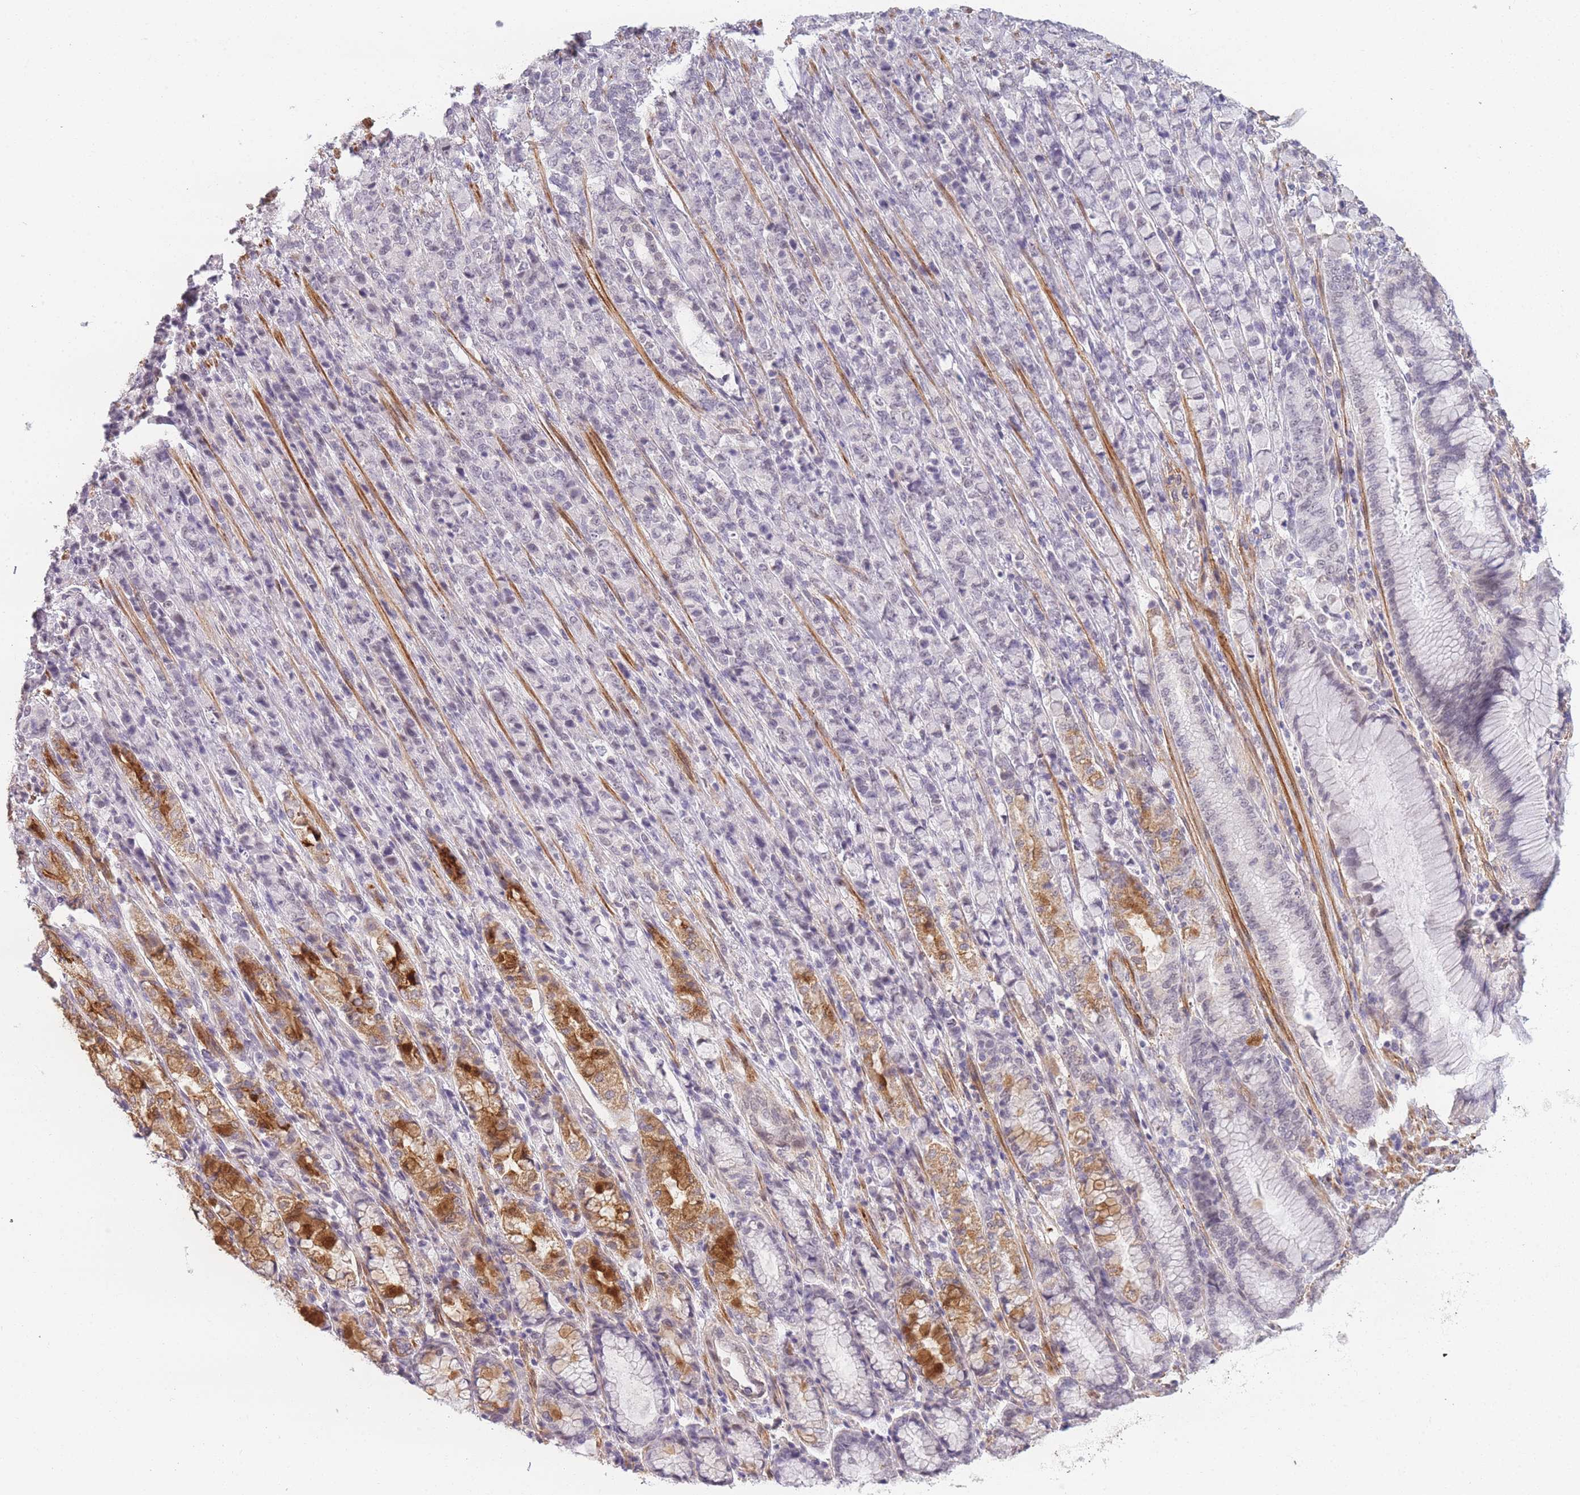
{"staining": {"intensity": "negative", "quantity": "none", "location": "none"}, "tissue": "stomach cancer", "cell_type": "Tumor cells", "image_type": "cancer", "snomed": [{"axis": "morphology", "description": "Adenocarcinoma, NOS"}, {"axis": "topography", "description": "Stomach"}], "caption": "High power microscopy micrograph of an IHC histopathology image of stomach adenocarcinoma, revealing no significant staining in tumor cells. (DAB (3,3'-diaminobenzidine) immunohistochemistry, high magnification).", "gene": "SIN3B", "patient": {"sex": "female", "age": 79}}